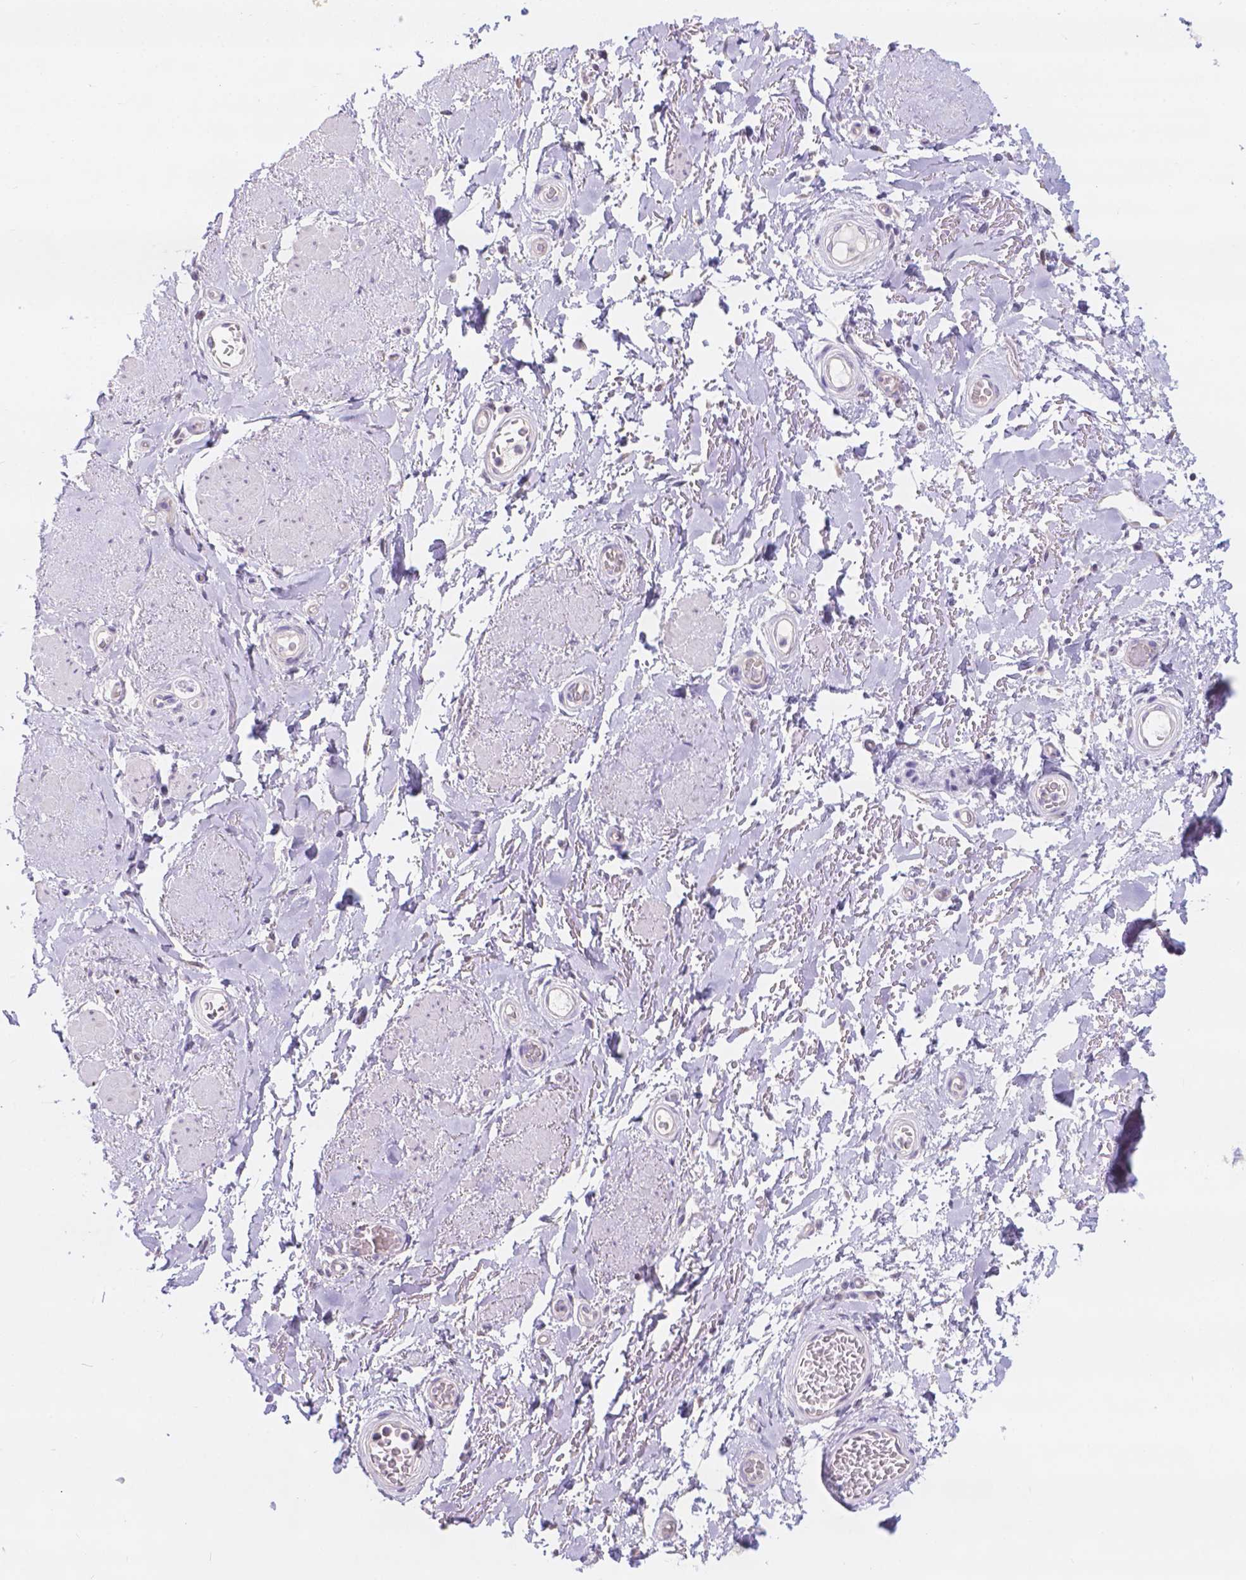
{"staining": {"intensity": "negative", "quantity": "none", "location": "none"}, "tissue": "adipose tissue", "cell_type": "Adipocytes", "image_type": "normal", "snomed": [{"axis": "morphology", "description": "Normal tissue, NOS"}, {"axis": "topography", "description": "Anal"}, {"axis": "topography", "description": "Peripheral nerve tissue"}], "caption": "Adipocytes show no significant protein expression in normal adipose tissue.", "gene": "CD96", "patient": {"sex": "male", "age": 53}}